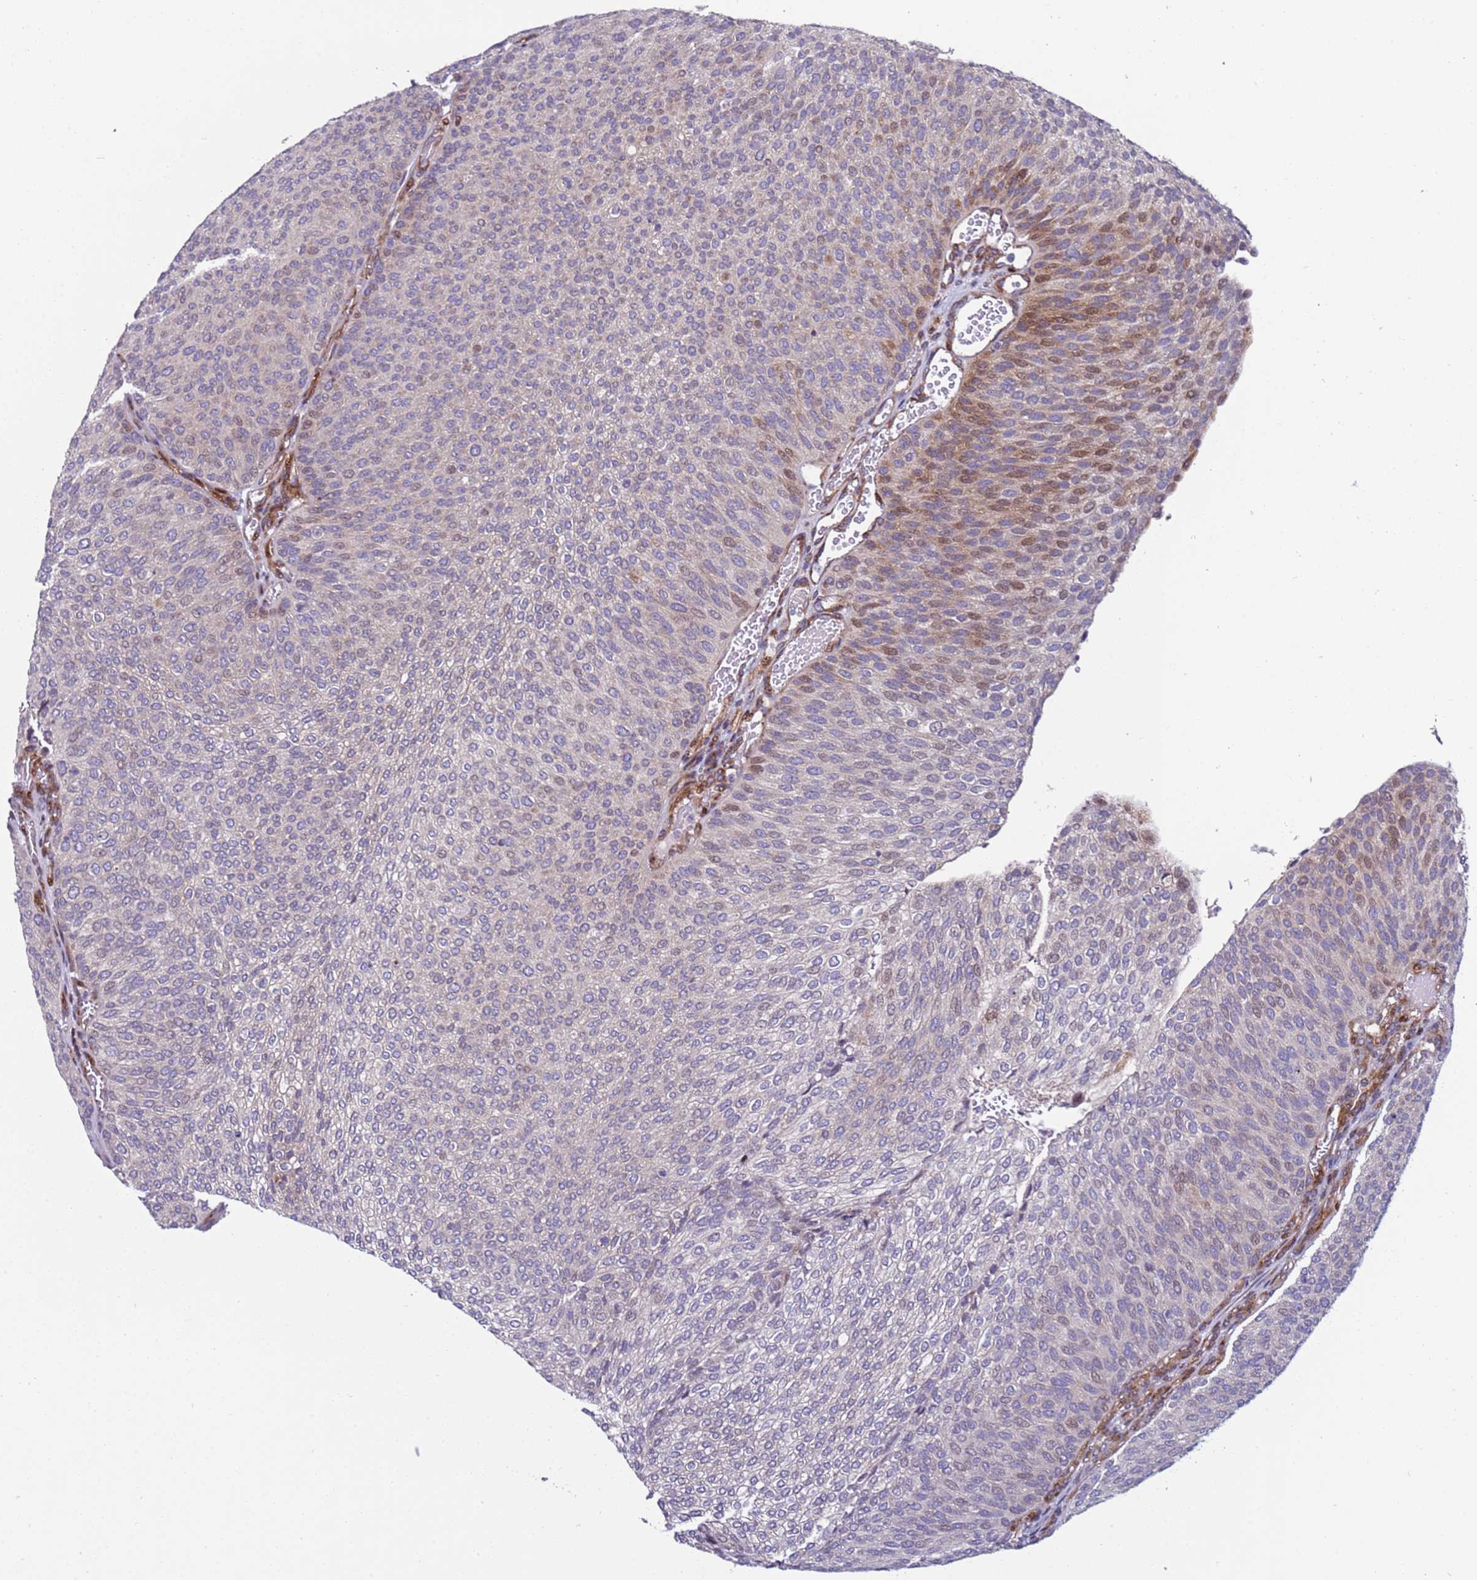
{"staining": {"intensity": "moderate", "quantity": "<25%", "location": "cytoplasmic/membranous,nuclear"}, "tissue": "urothelial cancer", "cell_type": "Tumor cells", "image_type": "cancer", "snomed": [{"axis": "morphology", "description": "Urothelial carcinoma, High grade"}, {"axis": "topography", "description": "Urinary bladder"}], "caption": "IHC of human urothelial cancer demonstrates low levels of moderate cytoplasmic/membranous and nuclear staining in about <25% of tumor cells.", "gene": "WBP11", "patient": {"sex": "female", "age": 79}}